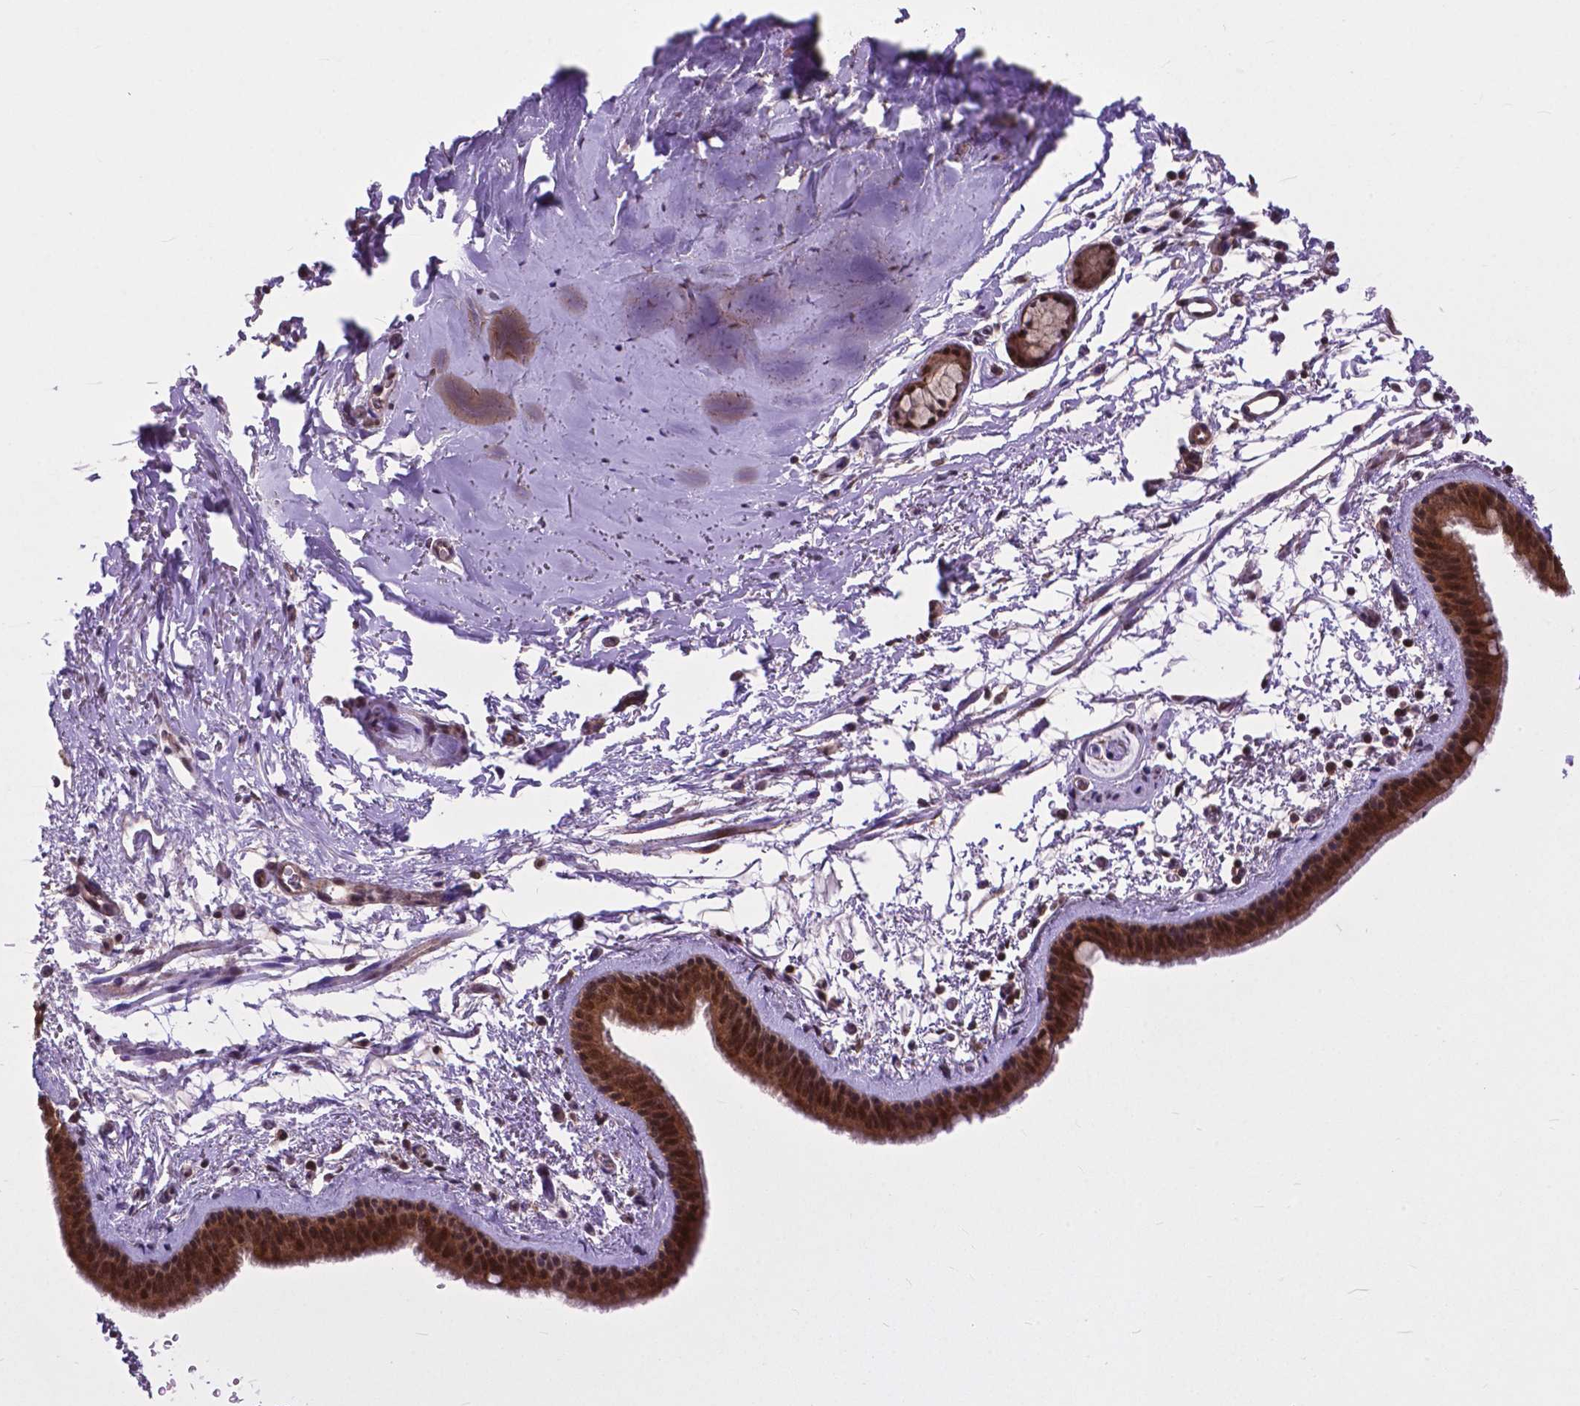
{"staining": {"intensity": "strong", "quantity": ">75%", "location": "cytoplasmic/membranous,nuclear"}, "tissue": "bronchus", "cell_type": "Respiratory epithelial cells", "image_type": "normal", "snomed": [{"axis": "morphology", "description": "Normal tissue, NOS"}, {"axis": "topography", "description": "Bronchus"}], "caption": "A photomicrograph showing strong cytoplasmic/membranous,nuclear expression in about >75% of respiratory epithelial cells in unremarkable bronchus, as visualized by brown immunohistochemical staining.", "gene": "OTUB1", "patient": {"sex": "female", "age": 61}}